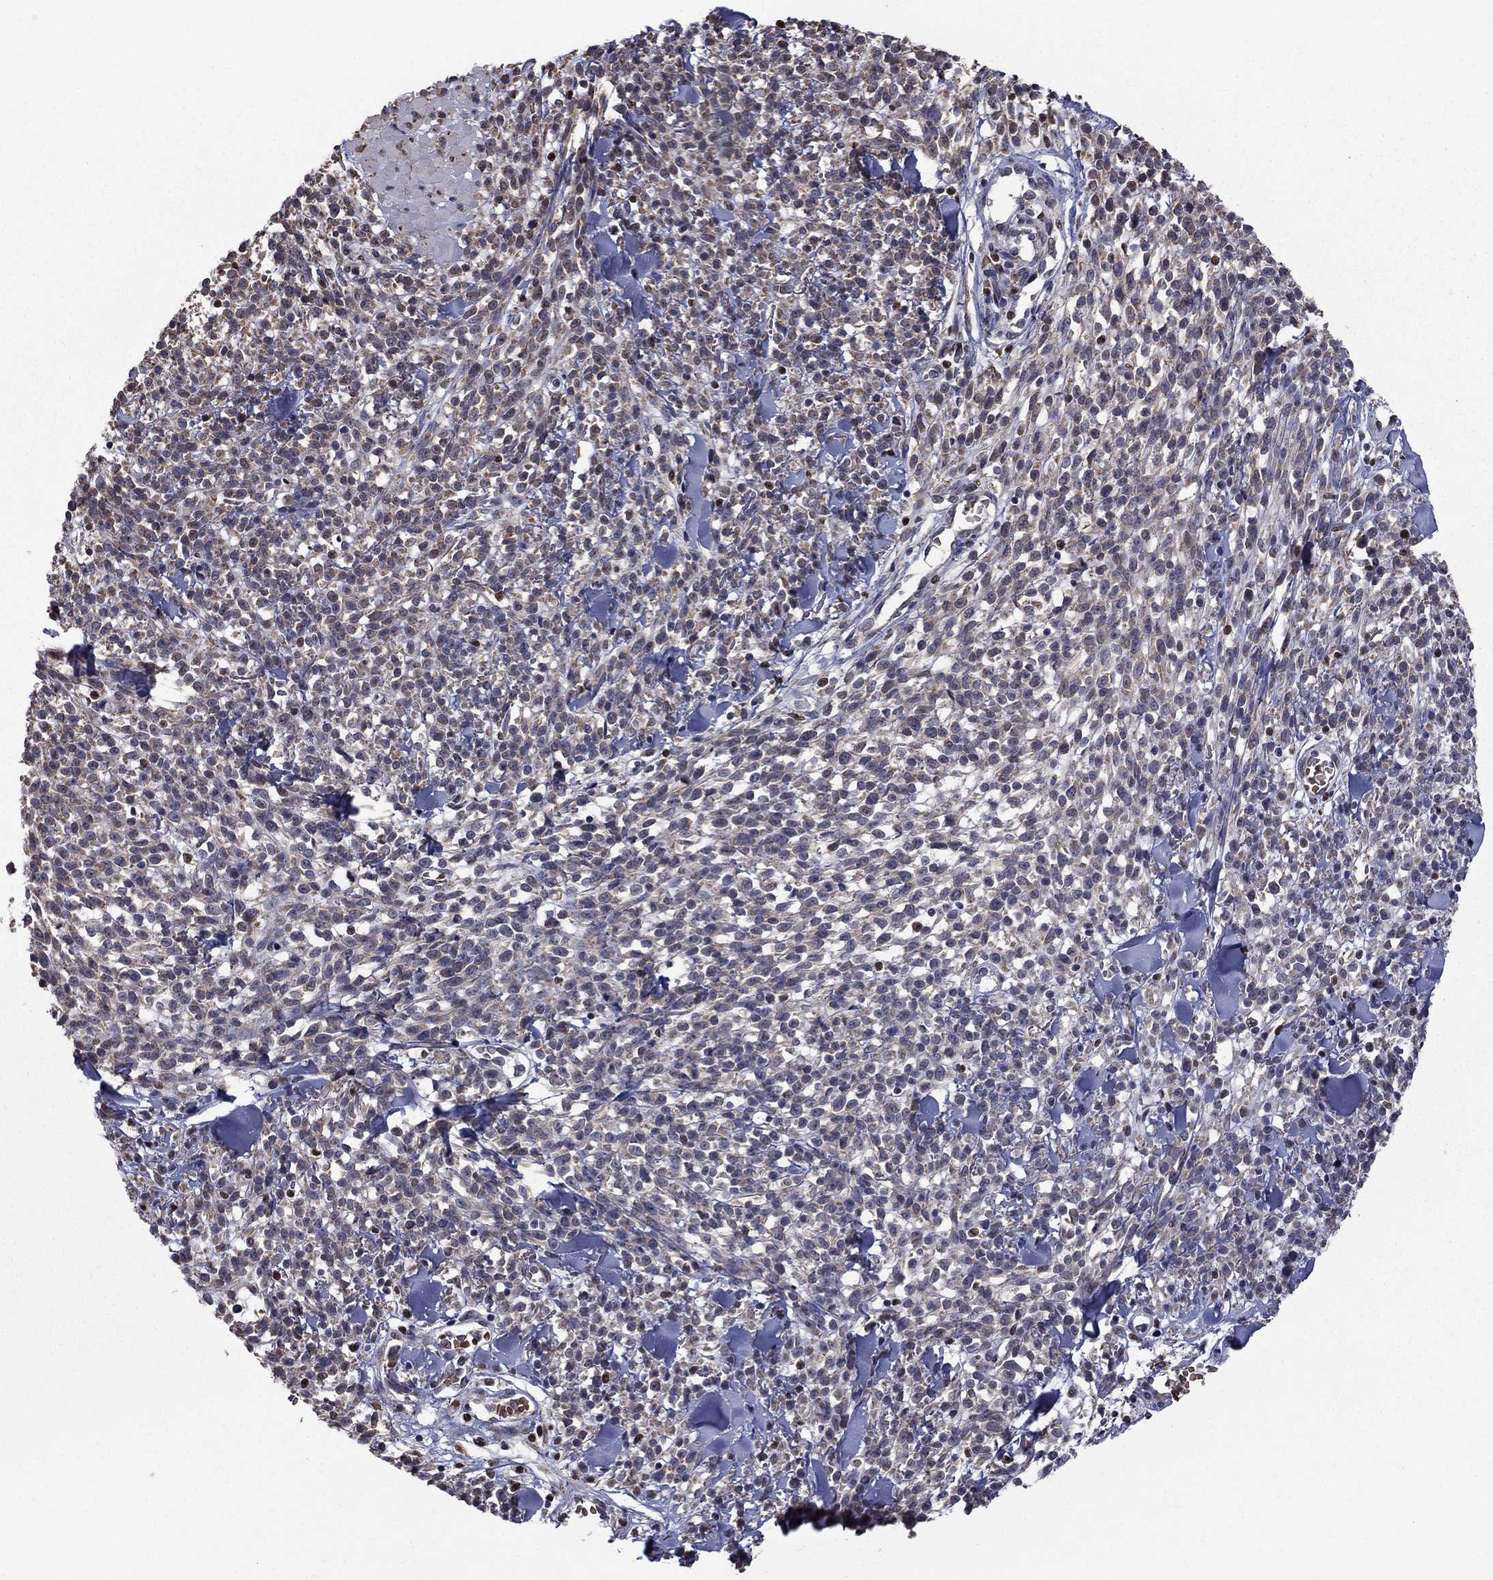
{"staining": {"intensity": "negative", "quantity": "none", "location": "none"}, "tissue": "melanoma", "cell_type": "Tumor cells", "image_type": "cancer", "snomed": [{"axis": "morphology", "description": "Malignant melanoma, NOS"}, {"axis": "topography", "description": "Skin"}, {"axis": "topography", "description": "Skin of trunk"}], "caption": "Micrograph shows no protein expression in tumor cells of malignant melanoma tissue.", "gene": "HSPB2", "patient": {"sex": "male", "age": 74}}